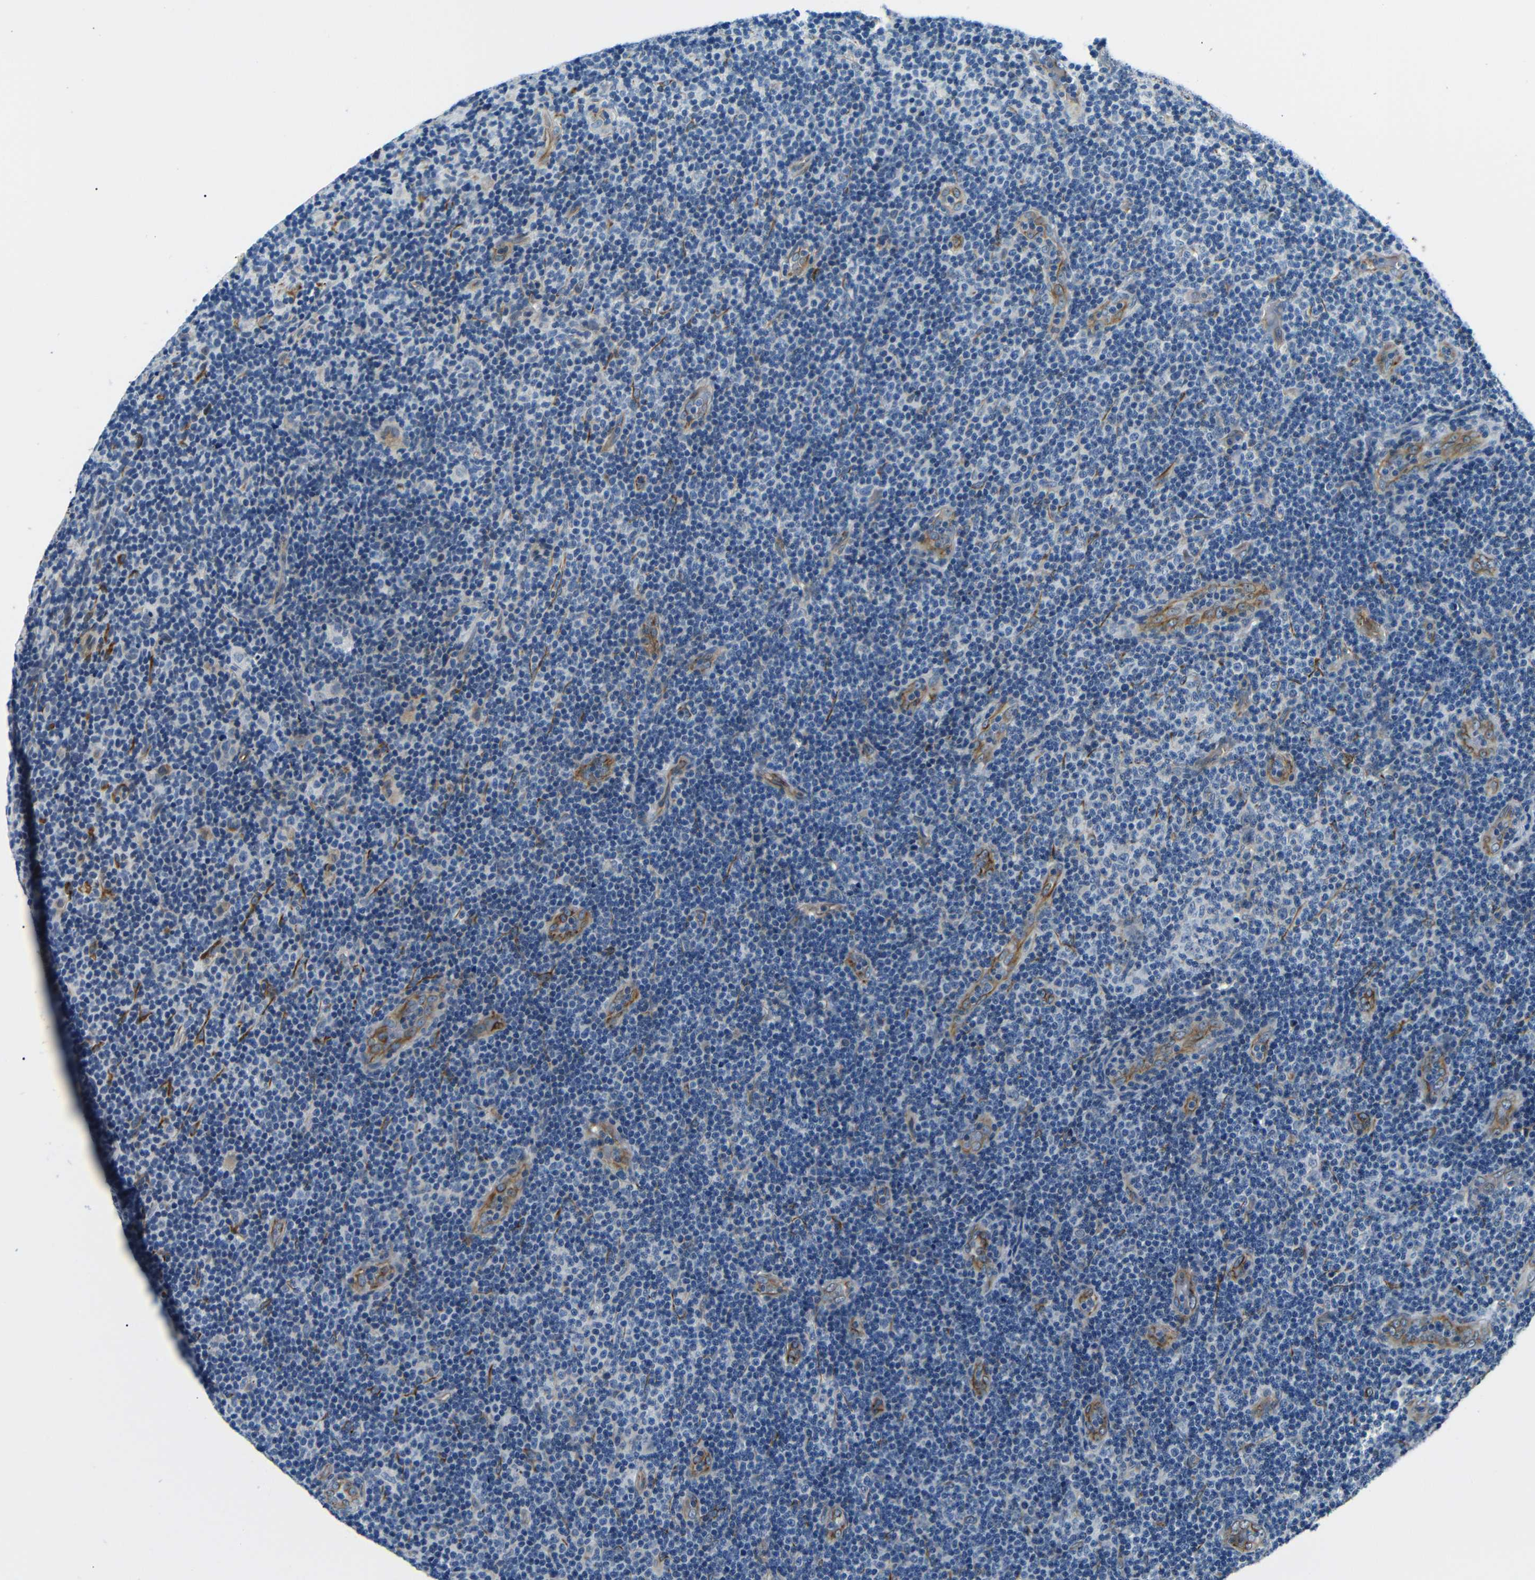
{"staining": {"intensity": "negative", "quantity": "none", "location": "none"}, "tissue": "lymphoma", "cell_type": "Tumor cells", "image_type": "cancer", "snomed": [{"axis": "morphology", "description": "Malignant lymphoma, non-Hodgkin's type, Low grade"}, {"axis": "topography", "description": "Lymph node"}], "caption": "This photomicrograph is of lymphoma stained with immunohistochemistry (IHC) to label a protein in brown with the nuclei are counter-stained blue. There is no expression in tumor cells.", "gene": "TAFA1", "patient": {"sex": "male", "age": 83}}